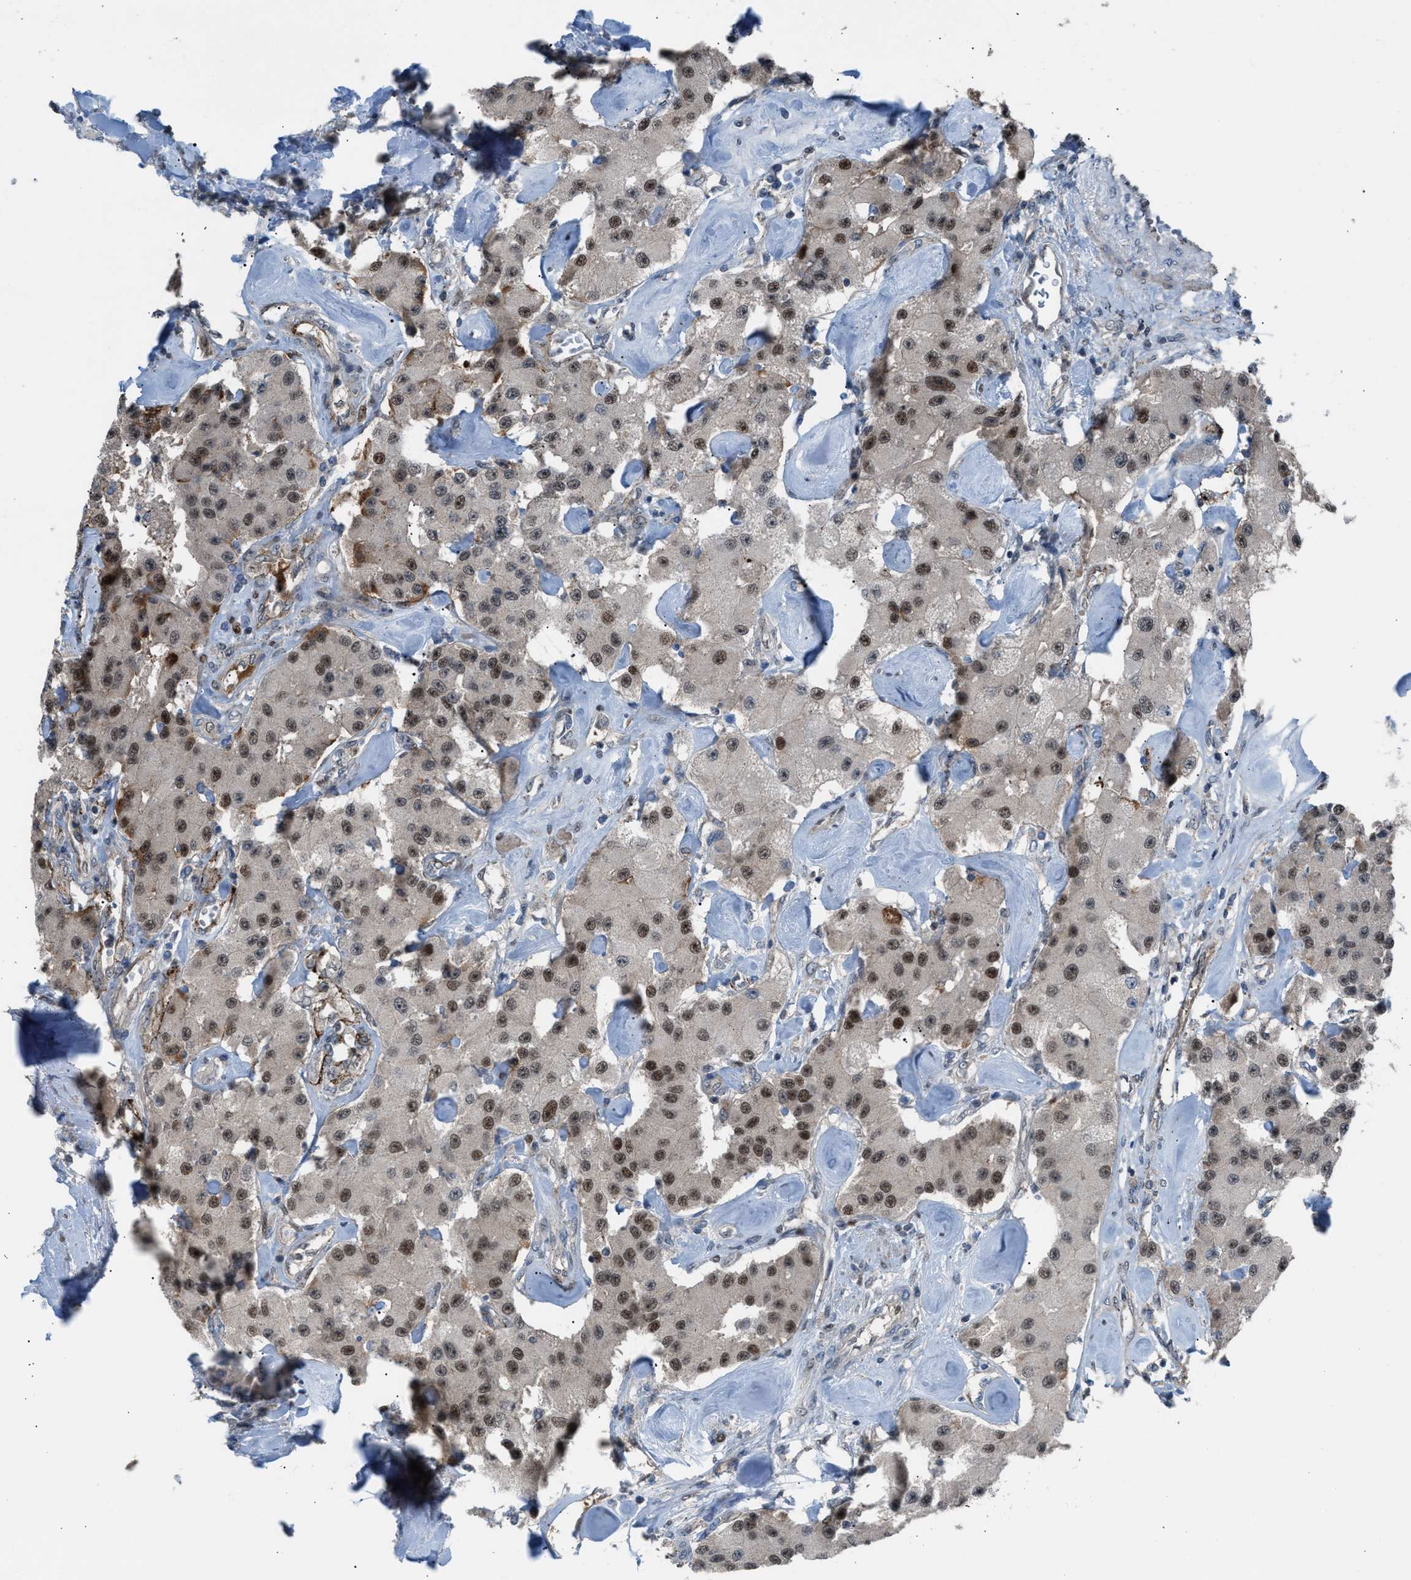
{"staining": {"intensity": "moderate", "quantity": "25%-75%", "location": "nuclear"}, "tissue": "carcinoid", "cell_type": "Tumor cells", "image_type": "cancer", "snomed": [{"axis": "morphology", "description": "Carcinoid, malignant, NOS"}, {"axis": "topography", "description": "Pancreas"}], "caption": "Carcinoid stained with a protein marker reveals moderate staining in tumor cells.", "gene": "CRTC1", "patient": {"sex": "male", "age": 41}}